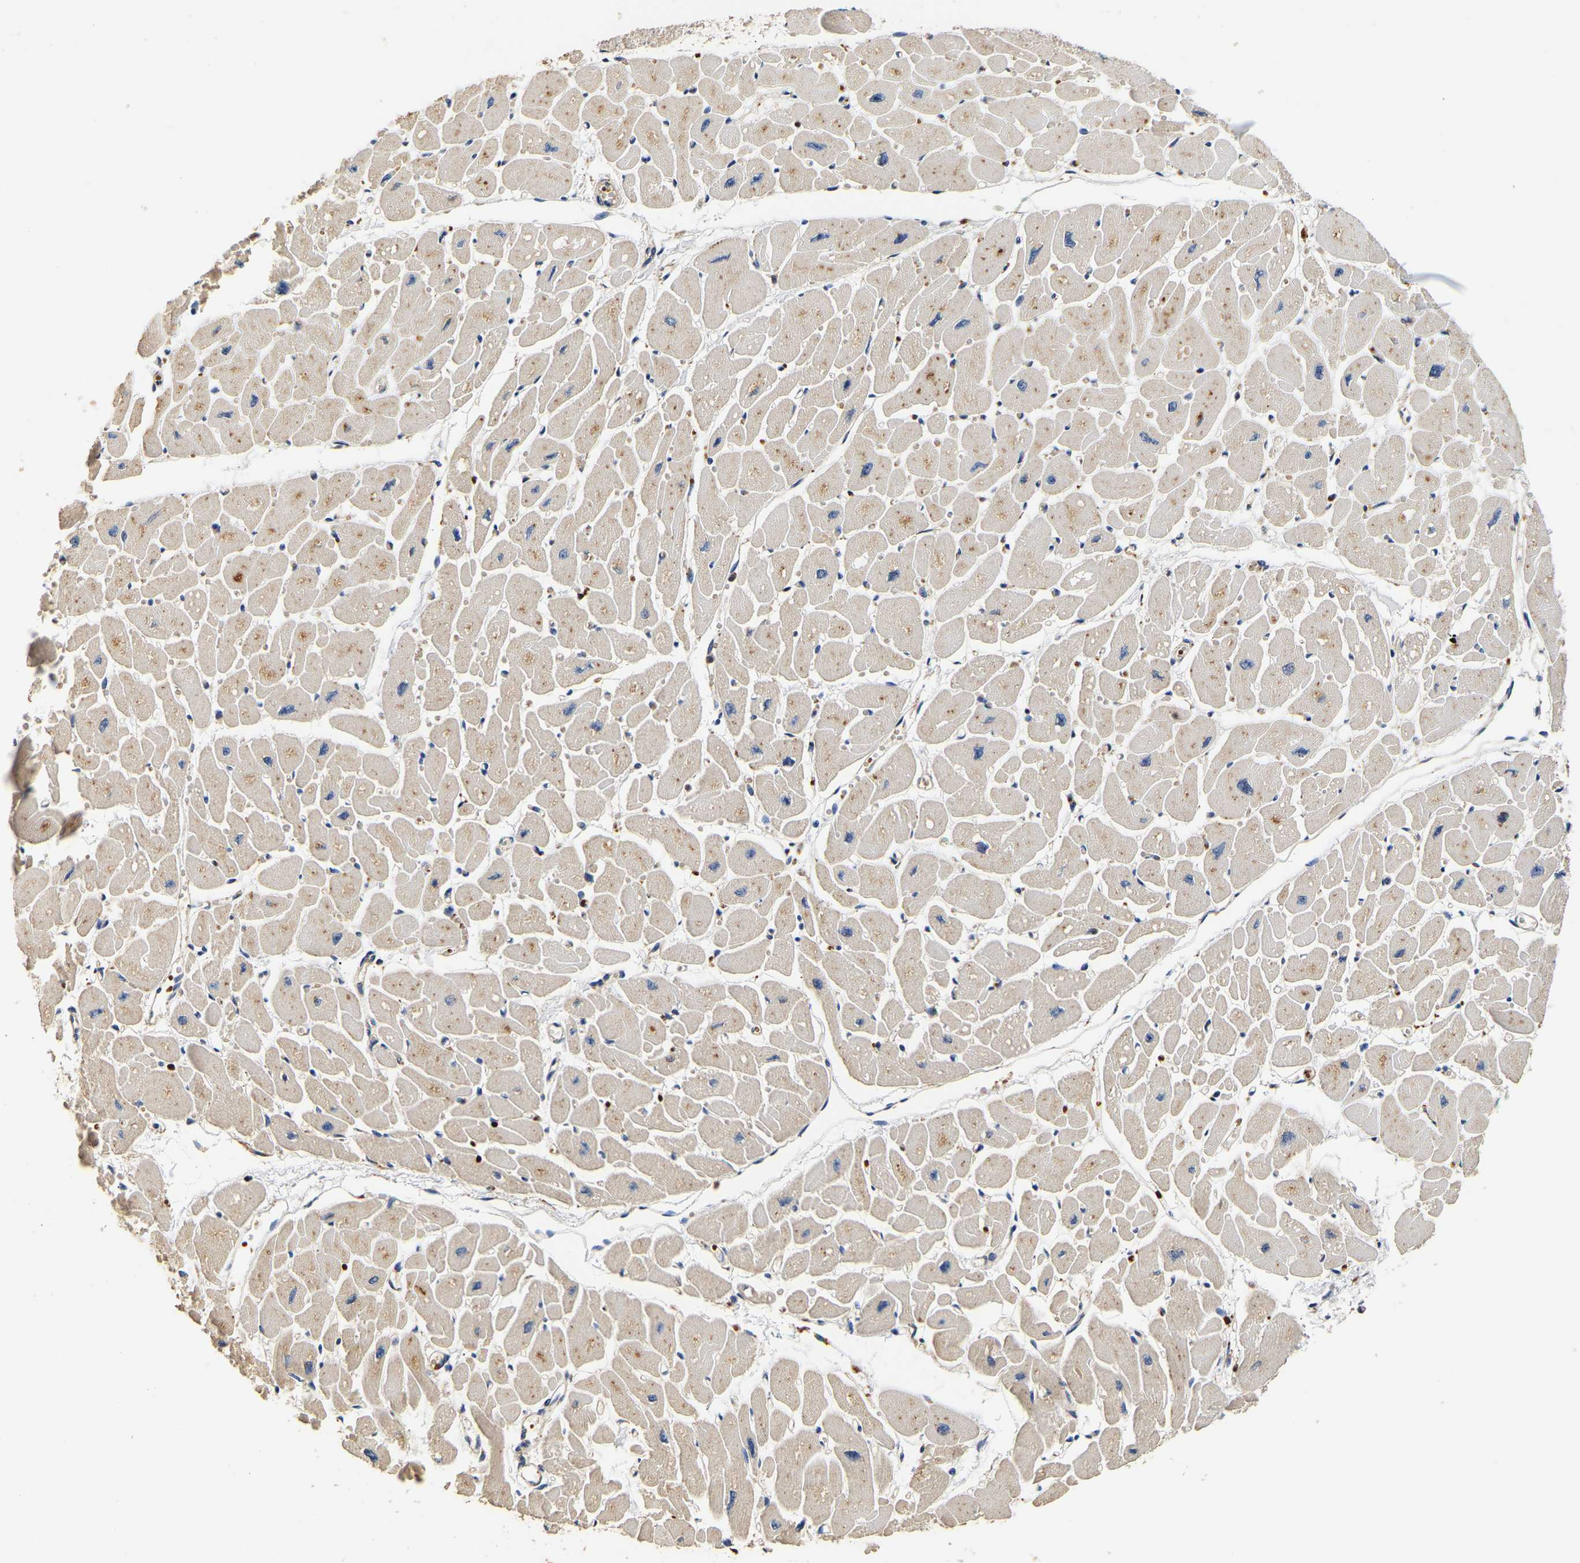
{"staining": {"intensity": "weak", "quantity": "25%-75%", "location": "cytoplasmic/membranous"}, "tissue": "heart muscle", "cell_type": "Cardiomyocytes", "image_type": "normal", "snomed": [{"axis": "morphology", "description": "Normal tissue, NOS"}, {"axis": "topography", "description": "Heart"}], "caption": "A brown stain labels weak cytoplasmic/membranous expression of a protein in cardiomyocytes of normal heart muscle. (IHC, brightfield microscopy, high magnification).", "gene": "SMU1", "patient": {"sex": "female", "age": 54}}